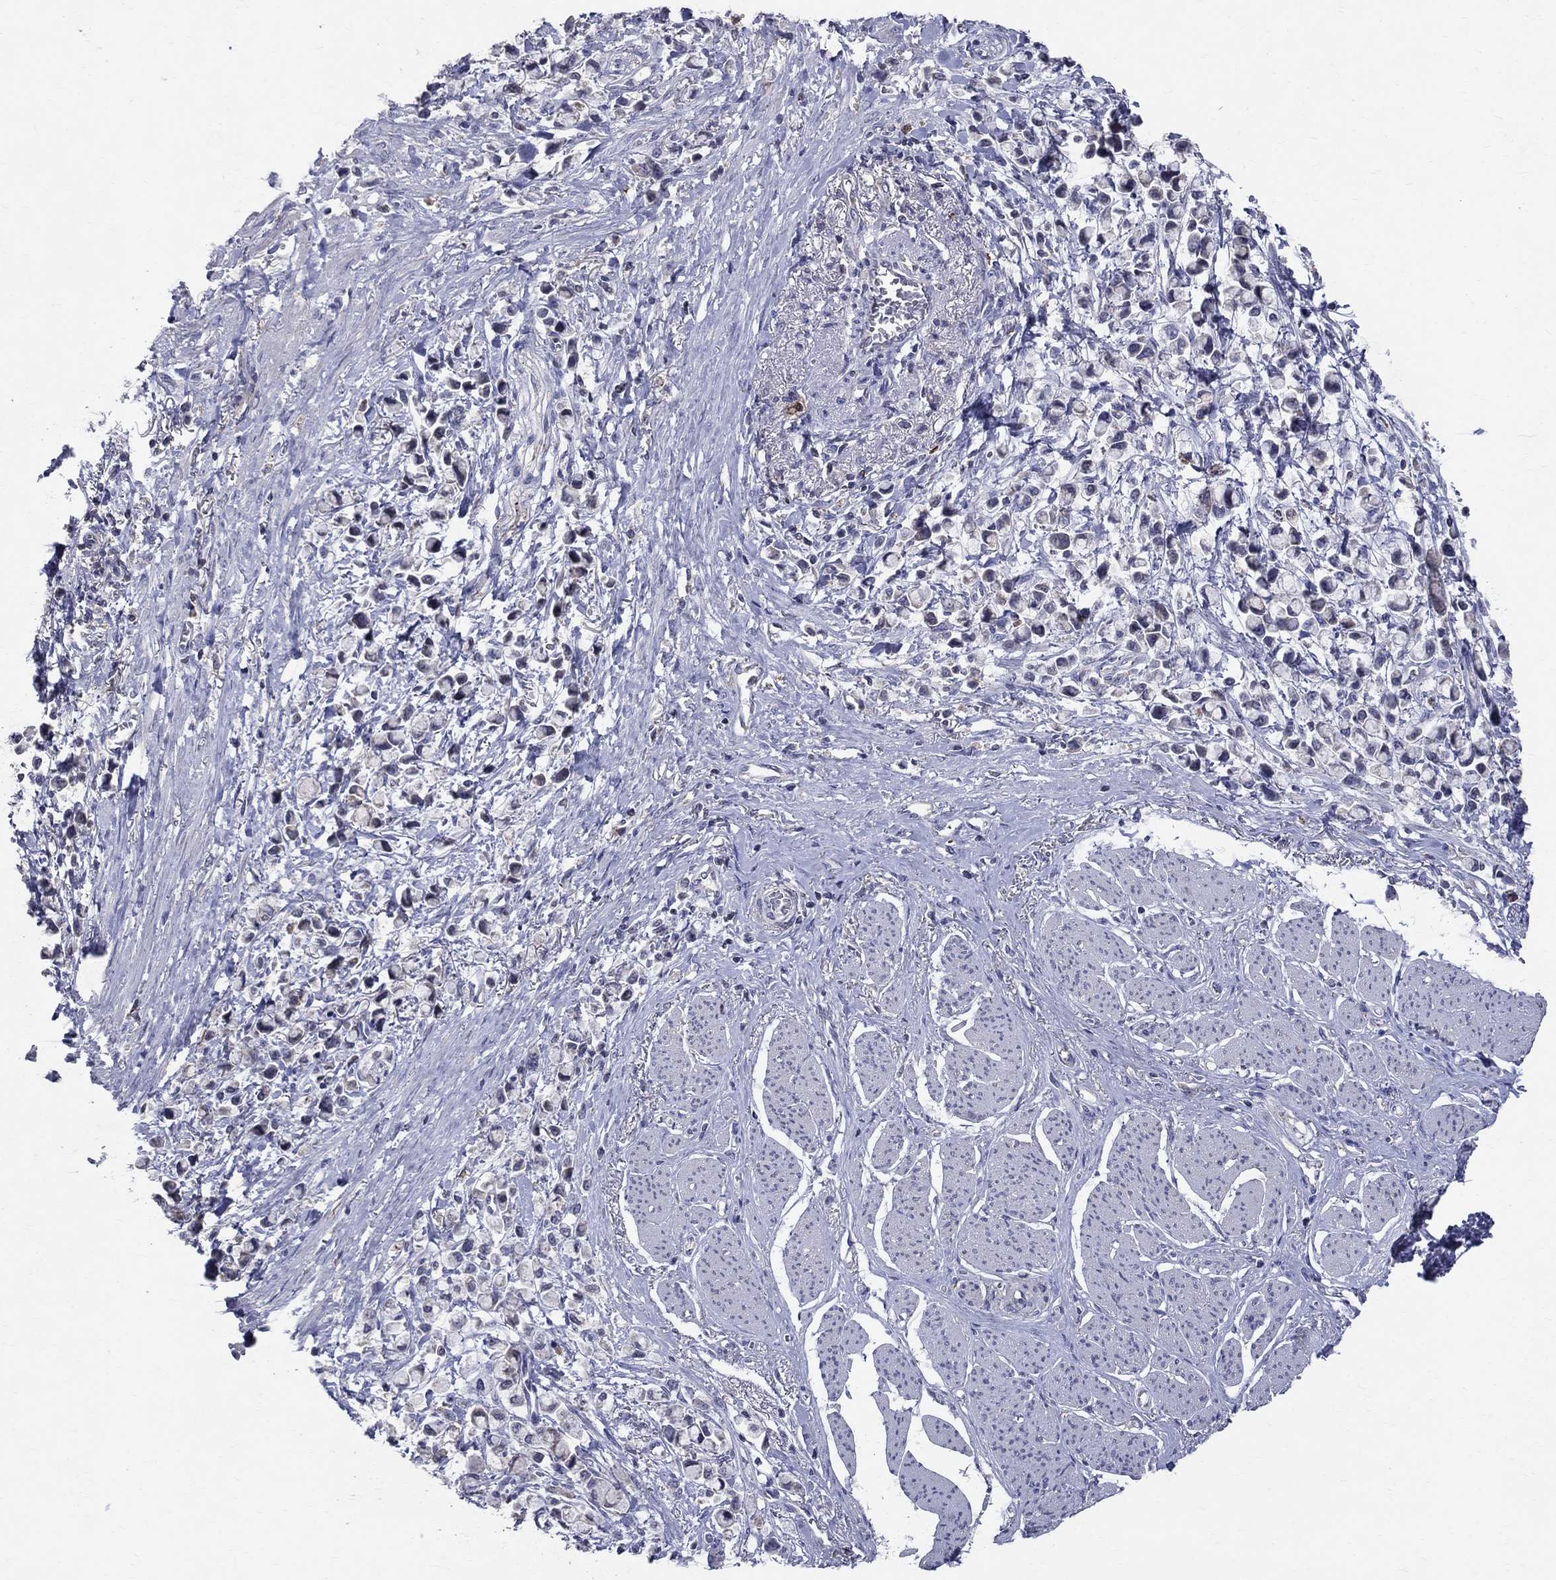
{"staining": {"intensity": "negative", "quantity": "none", "location": "none"}, "tissue": "stomach cancer", "cell_type": "Tumor cells", "image_type": "cancer", "snomed": [{"axis": "morphology", "description": "Adenocarcinoma, NOS"}, {"axis": "topography", "description": "Stomach"}], "caption": "Immunohistochemistry (IHC) of stomach cancer shows no positivity in tumor cells.", "gene": "SLC4A10", "patient": {"sex": "female", "age": 81}}